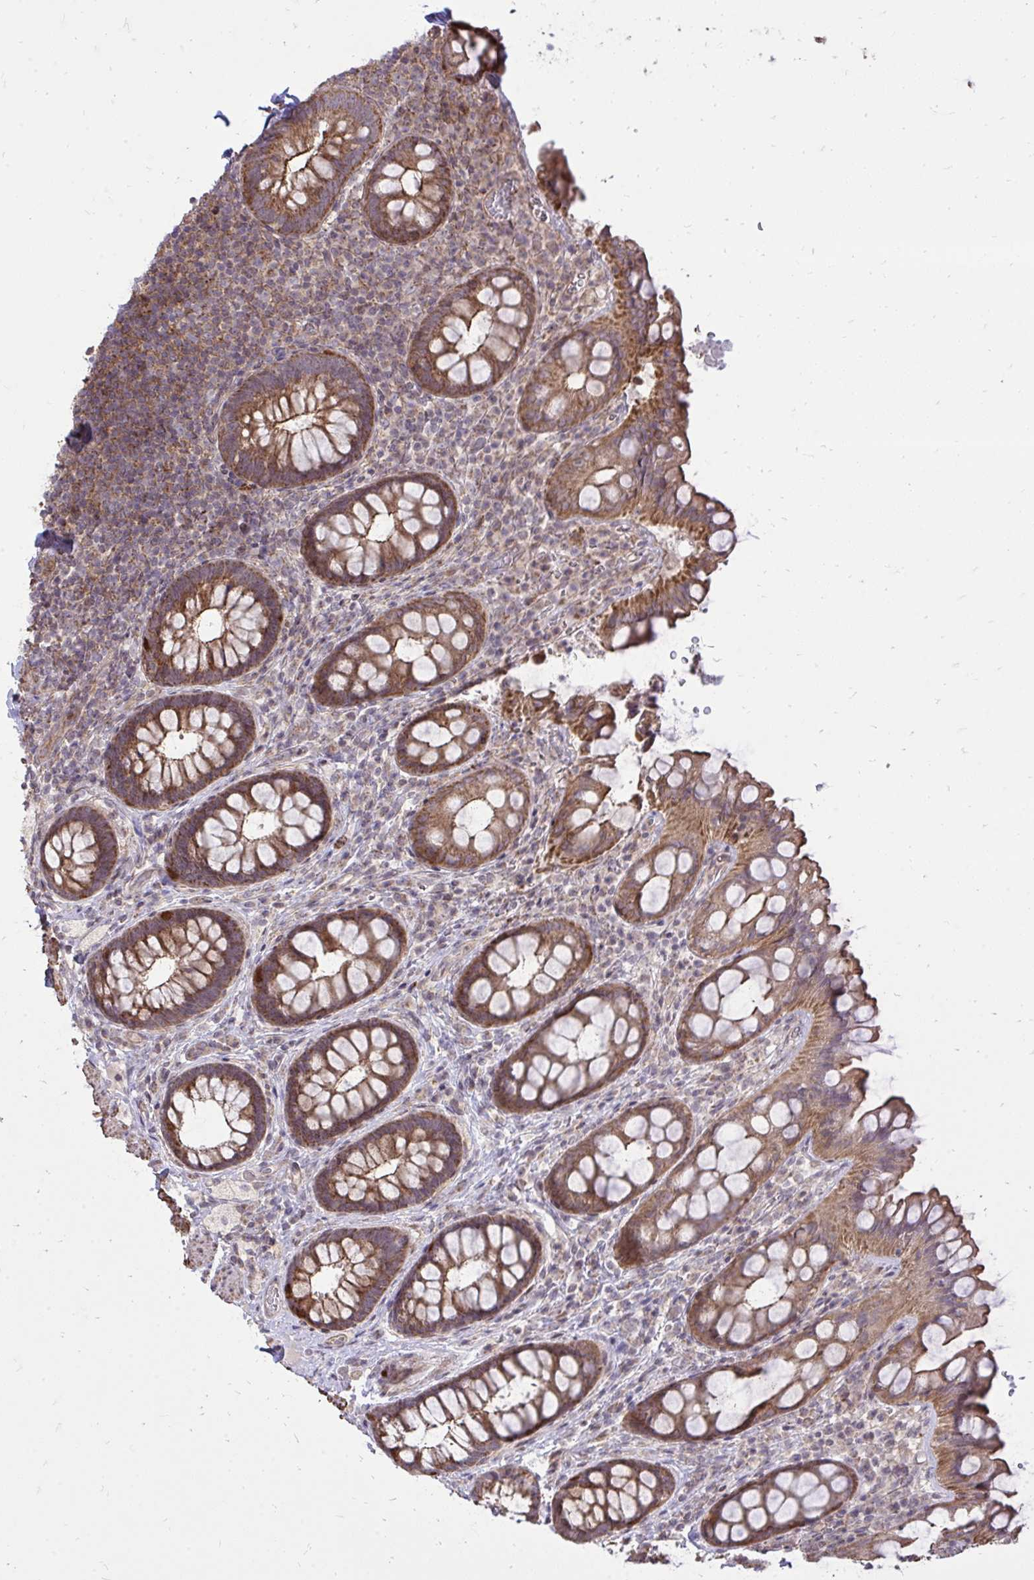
{"staining": {"intensity": "strong", "quantity": ">75%", "location": "cytoplasmic/membranous"}, "tissue": "rectum", "cell_type": "Glandular cells", "image_type": "normal", "snomed": [{"axis": "morphology", "description": "Normal tissue, NOS"}, {"axis": "topography", "description": "Rectum"}, {"axis": "topography", "description": "Peripheral nerve tissue"}], "caption": "High-magnification brightfield microscopy of unremarkable rectum stained with DAB (3,3'-diaminobenzidine) (brown) and counterstained with hematoxylin (blue). glandular cells exhibit strong cytoplasmic/membranous staining is present in about>75% of cells.", "gene": "SLC7A5", "patient": {"sex": "female", "age": 69}}